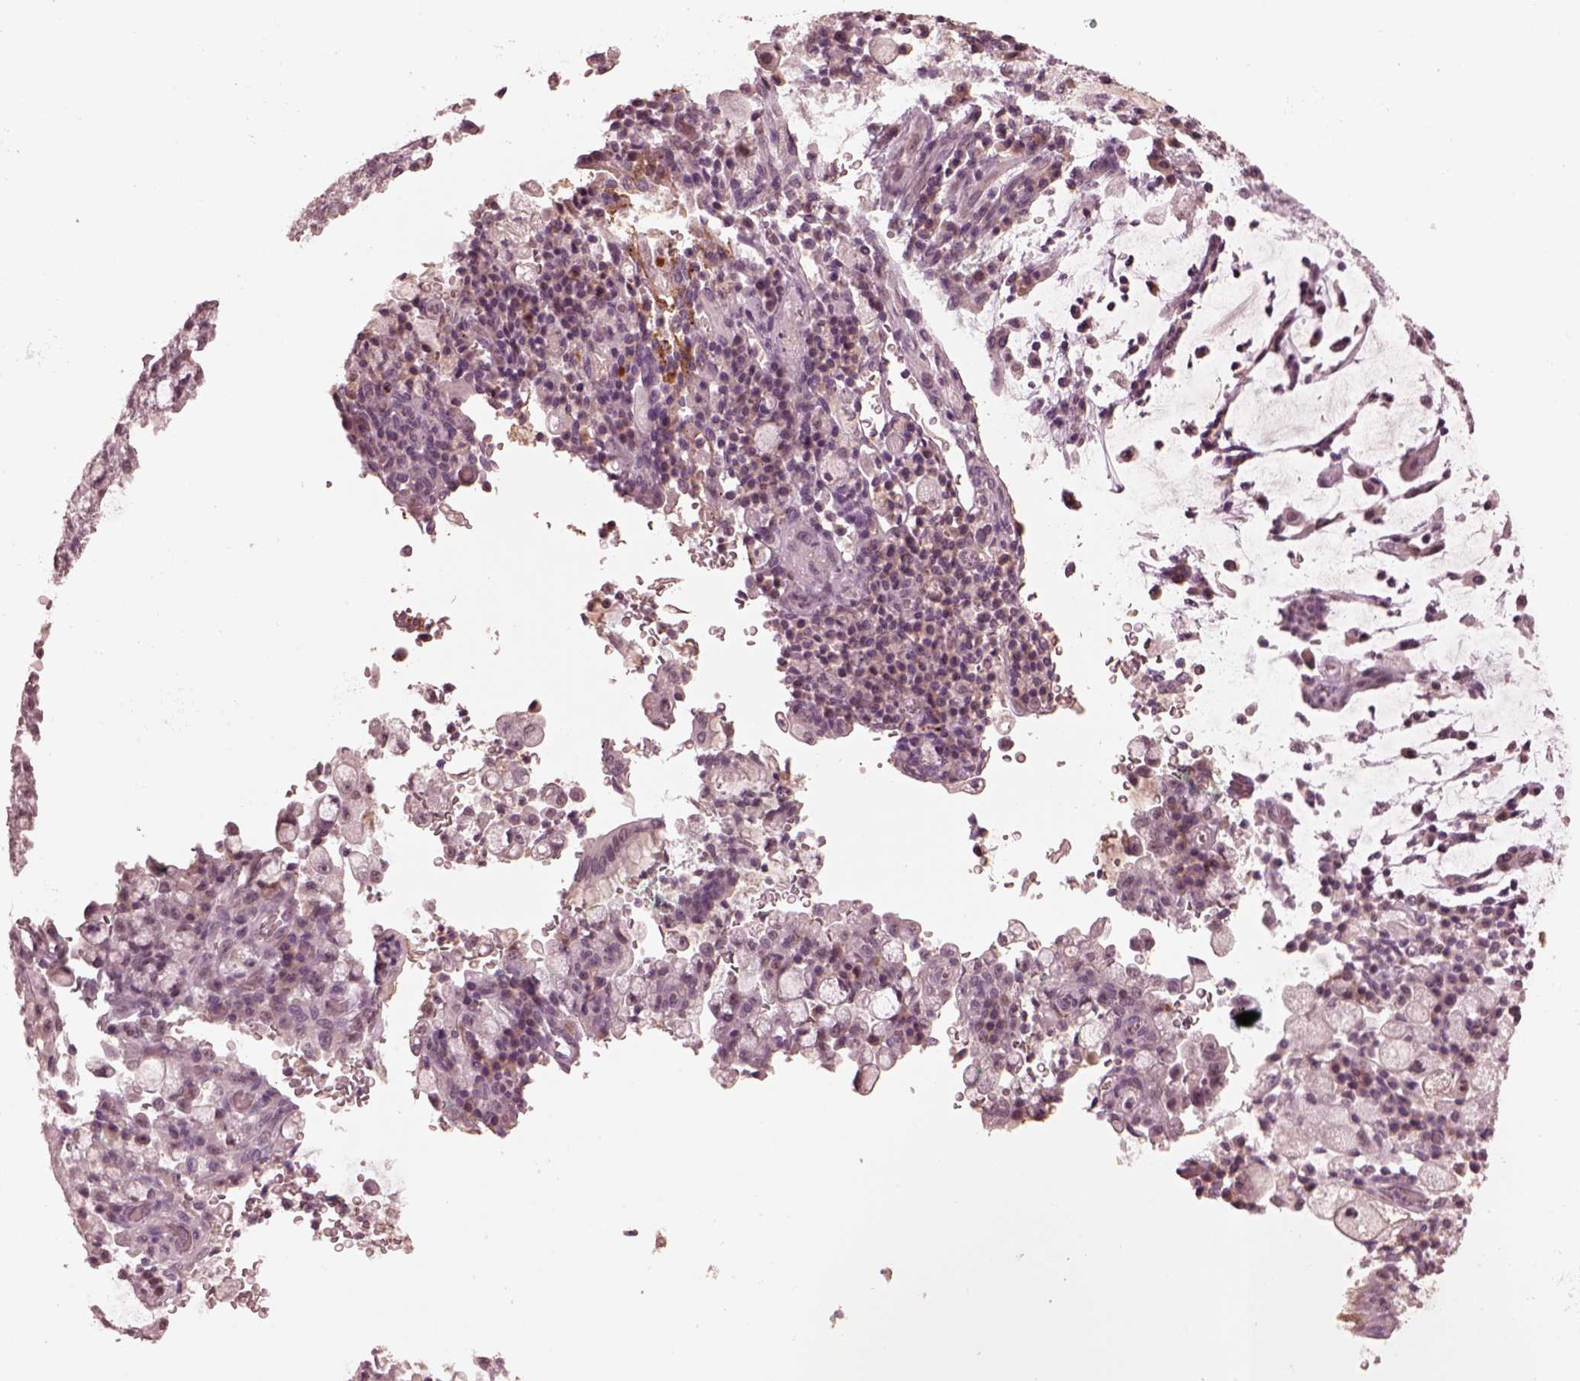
{"staining": {"intensity": "negative", "quantity": "none", "location": "none"}, "tissue": "stomach cancer", "cell_type": "Tumor cells", "image_type": "cancer", "snomed": [{"axis": "morphology", "description": "Adenocarcinoma, NOS"}, {"axis": "topography", "description": "Stomach"}], "caption": "Immunohistochemistry photomicrograph of human stomach adenocarcinoma stained for a protein (brown), which shows no expression in tumor cells.", "gene": "KCNA2", "patient": {"sex": "male", "age": 58}}